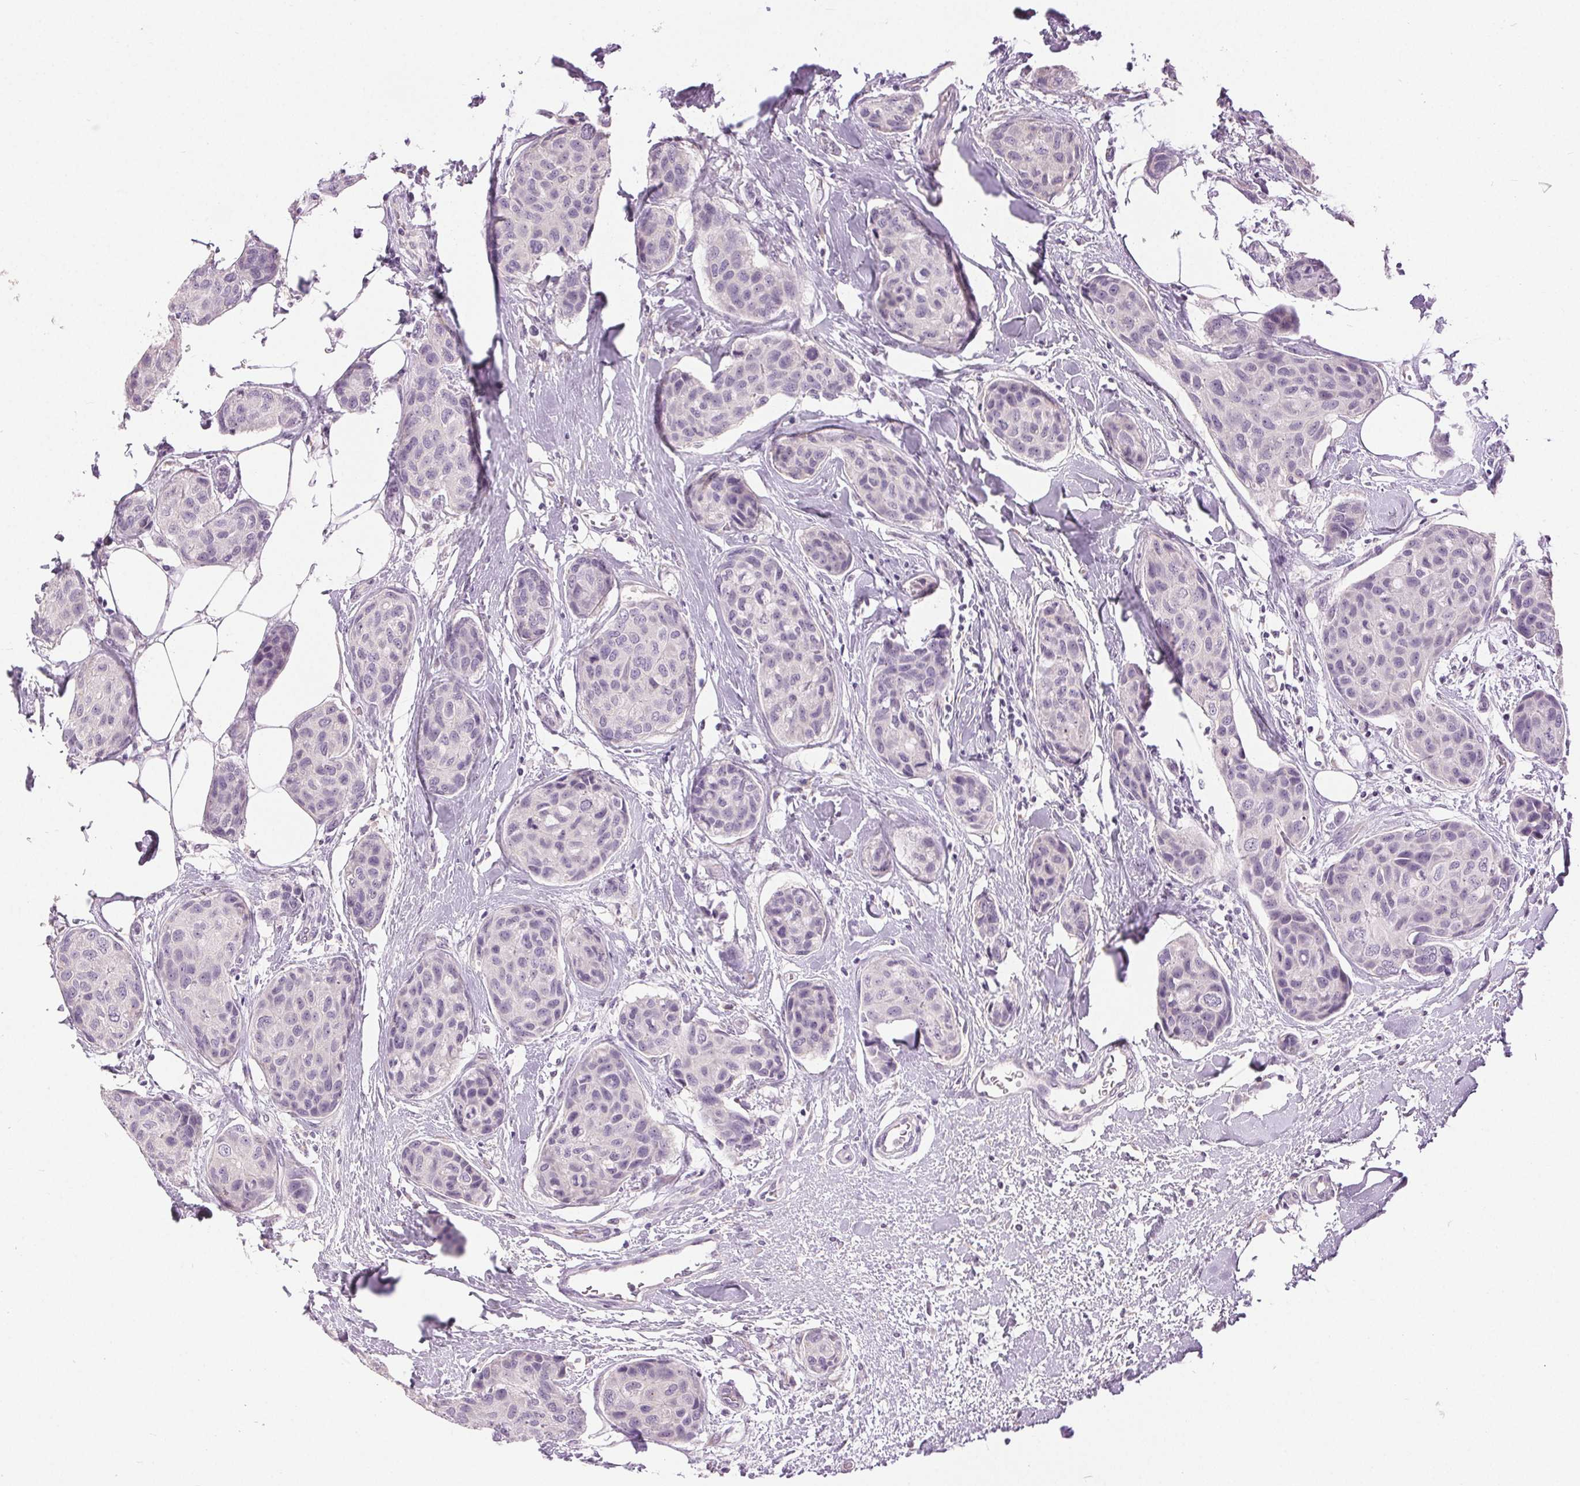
{"staining": {"intensity": "negative", "quantity": "none", "location": "none"}, "tissue": "breast cancer", "cell_type": "Tumor cells", "image_type": "cancer", "snomed": [{"axis": "morphology", "description": "Duct carcinoma"}, {"axis": "topography", "description": "Breast"}], "caption": "An IHC image of breast cancer (invasive ductal carcinoma) is shown. There is no staining in tumor cells of breast cancer (invasive ductal carcinoma). (DAB (3,3'-diaminobenzidine) immunohistochemistry (IHC), high magnification).", "gene": "DSG3", "patient": {"sex": "female", "age": 80}}